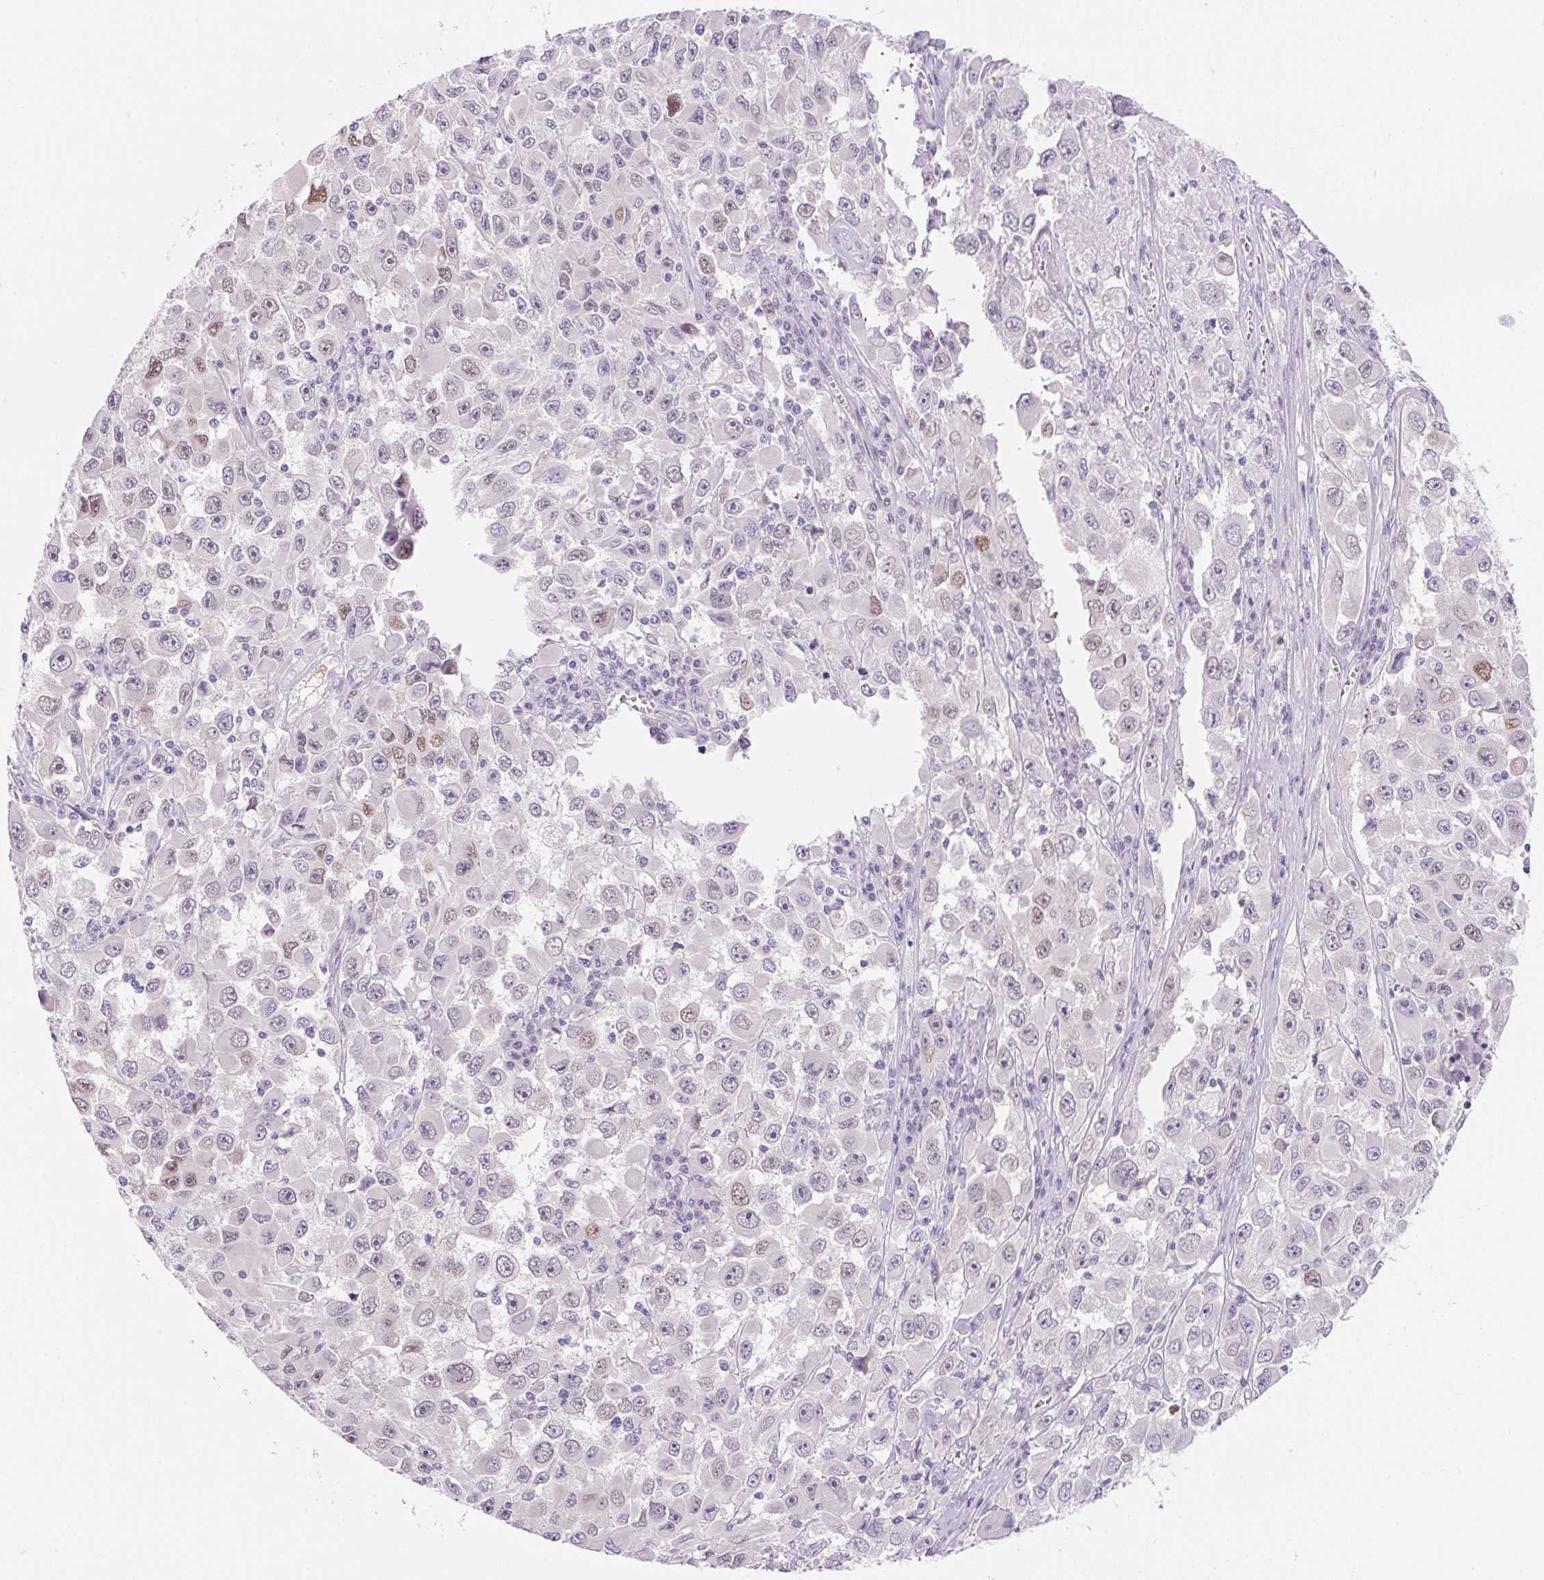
{"staining": {"intensity": "weak", "quantity": "<25%", "location": "cytoplasmic/membranous,nuclear"}, "tissue": "melanoma", "cell_type": "Tumor cells", "image_type": "cancer", "snomed": [{"axis": "morphology", "description": "Malignant melanoma, Metastatic site"}, {"axis": "topography", "description": "Lymph node"}], "caption": "Immunohistochemistry (IHC) of melanoma displays no expression in tumor cells.", "gene": "SYNE3", "patient": {"sex": "female", "age": 67}}